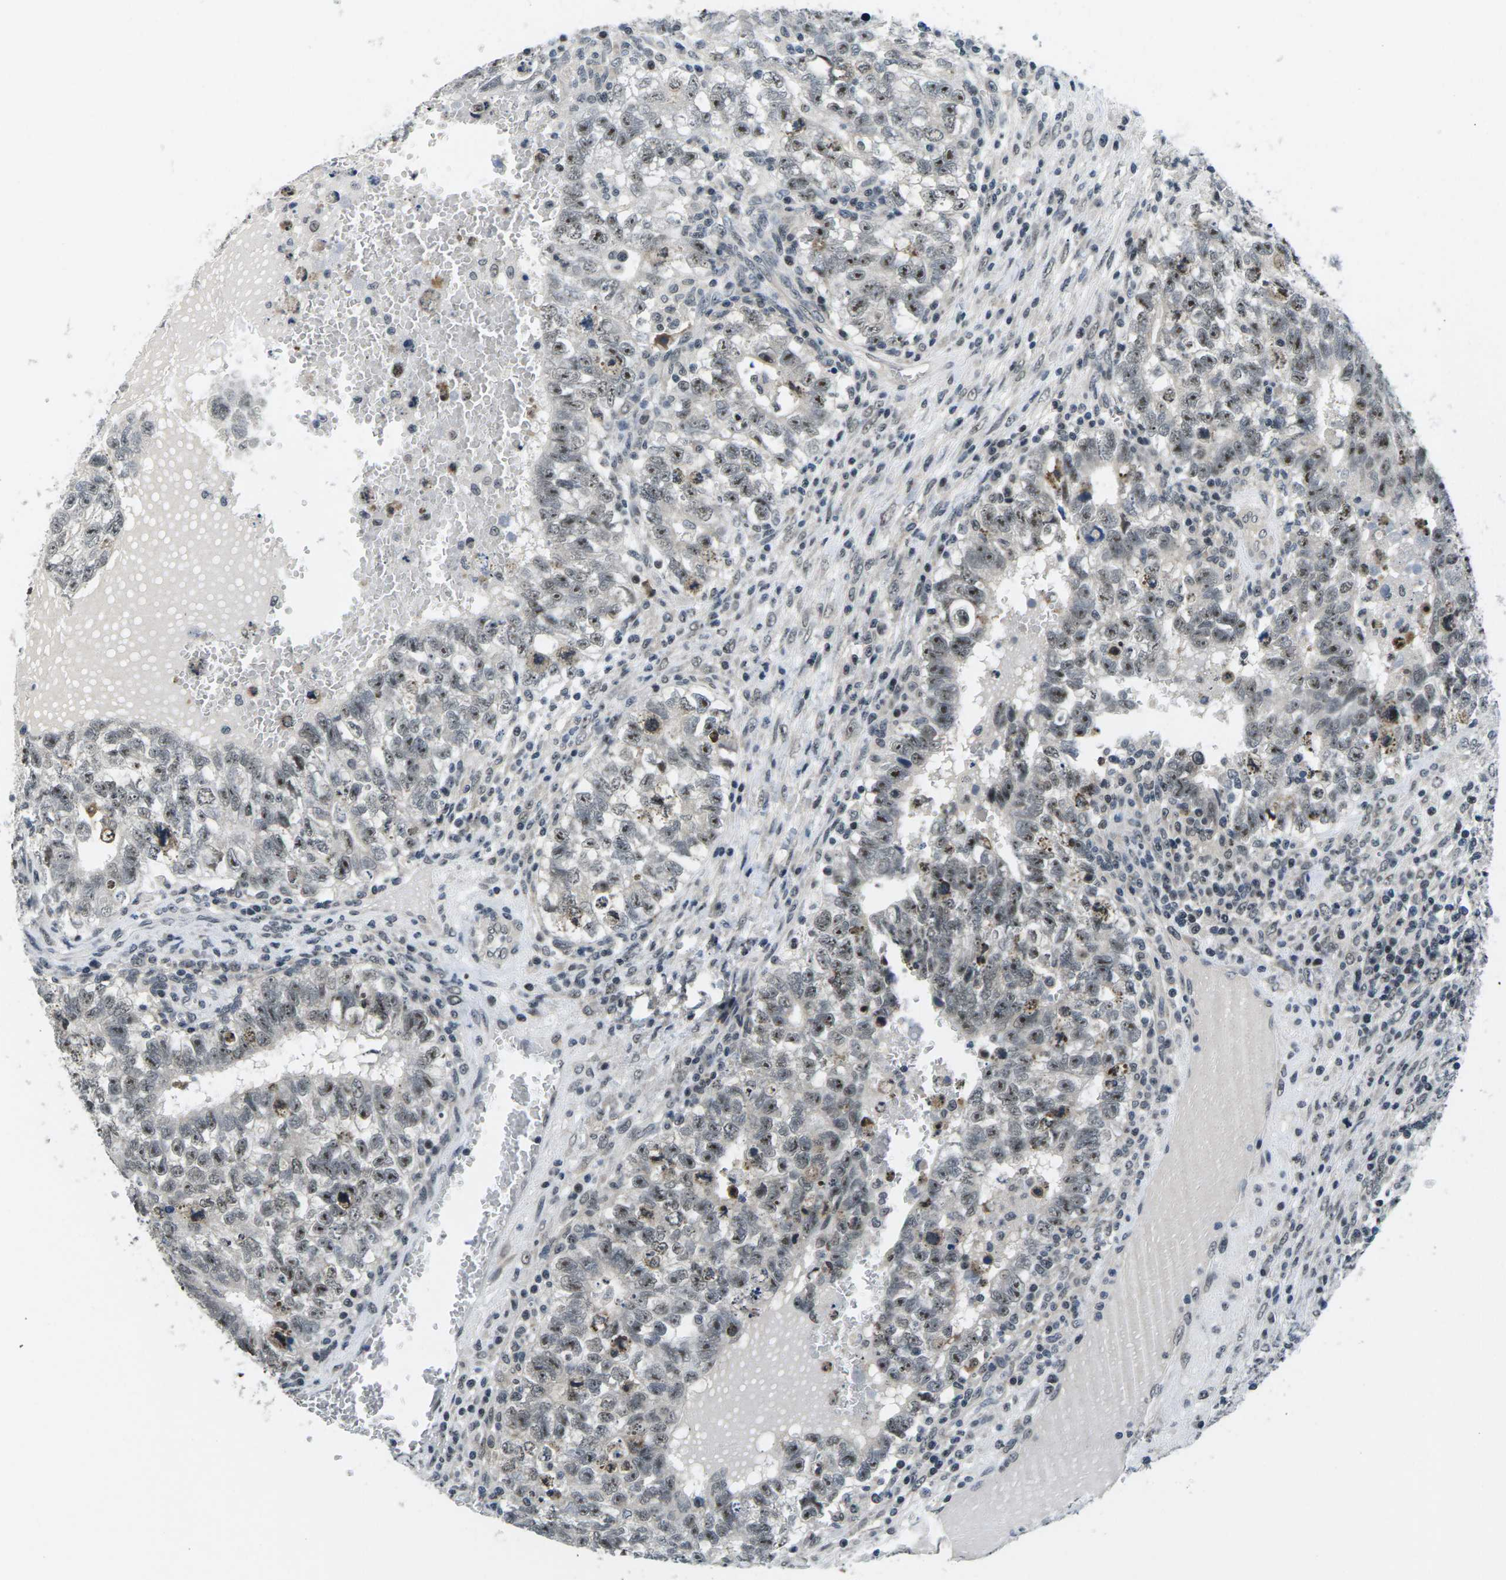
{"staining": {"intensity": "moderate", "quantity": ">75%", "location": "nuclear"}, "tissue": "testis cancer", "cell_type": "Tumor cells", "image_type": "cancer", "snomed": [{"axis": "morphology", "description": "Seminoma, NOS"}, {"axis": "morphology", "description": "Carcinoma, Embryonal, NOS"}, {"axis": "topography", "description": "Testis"}], "caption": "IHC of human testis embryonal carcinoma displays medium levels of moderate nuclear positivity in approximately >75% of tumor cells. The staining was performed using DAB, with brown indicating positive protein expression. Nuclei are stained blue with hematoxylin.", "gene": "NSRP1", "patient": {"sex": "male", "age": 38}}